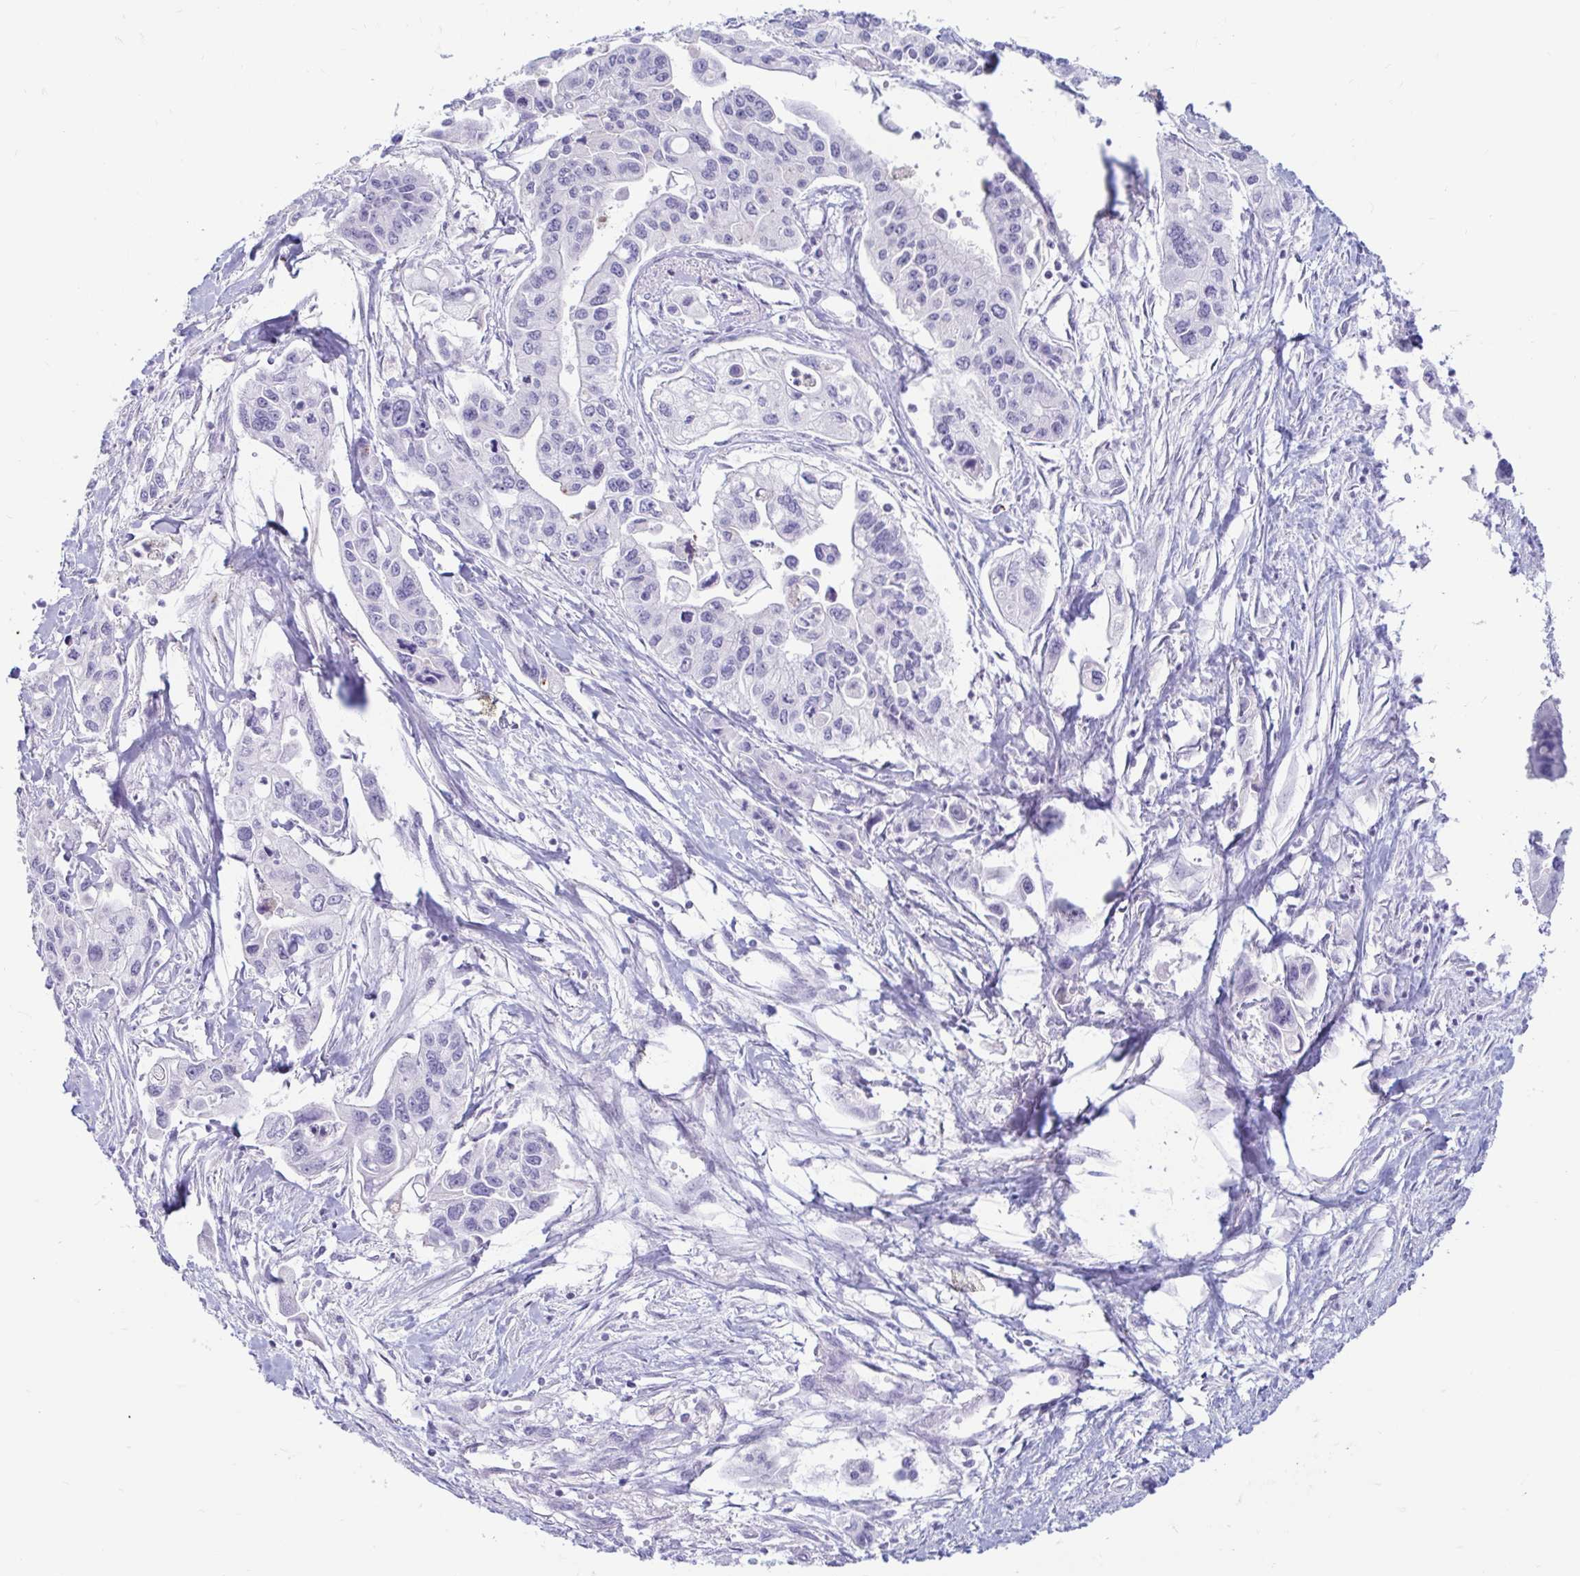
{"staining": {"intensity": "negative", "quantity": "none", "location": "none"}, "tissue": "pancreatic cancer", "cell_type": "Tumor cells", "image_type": "cancer", "snomed": [{"axis": "morphology", "description": "Adenocarcinoma, NOS"}, {"axis": "topography", "description": "Pancreas"}], "caption": "DAB immunohistochemical staining of pancreatic cancer reveals no significant staining in tumor cells. The staining is performed using DAB brown chromogen with nuclei counter-stained in using hematoxylin.", "gene": "ERICH6", "patient": {"sex": "male", "age": 62}}